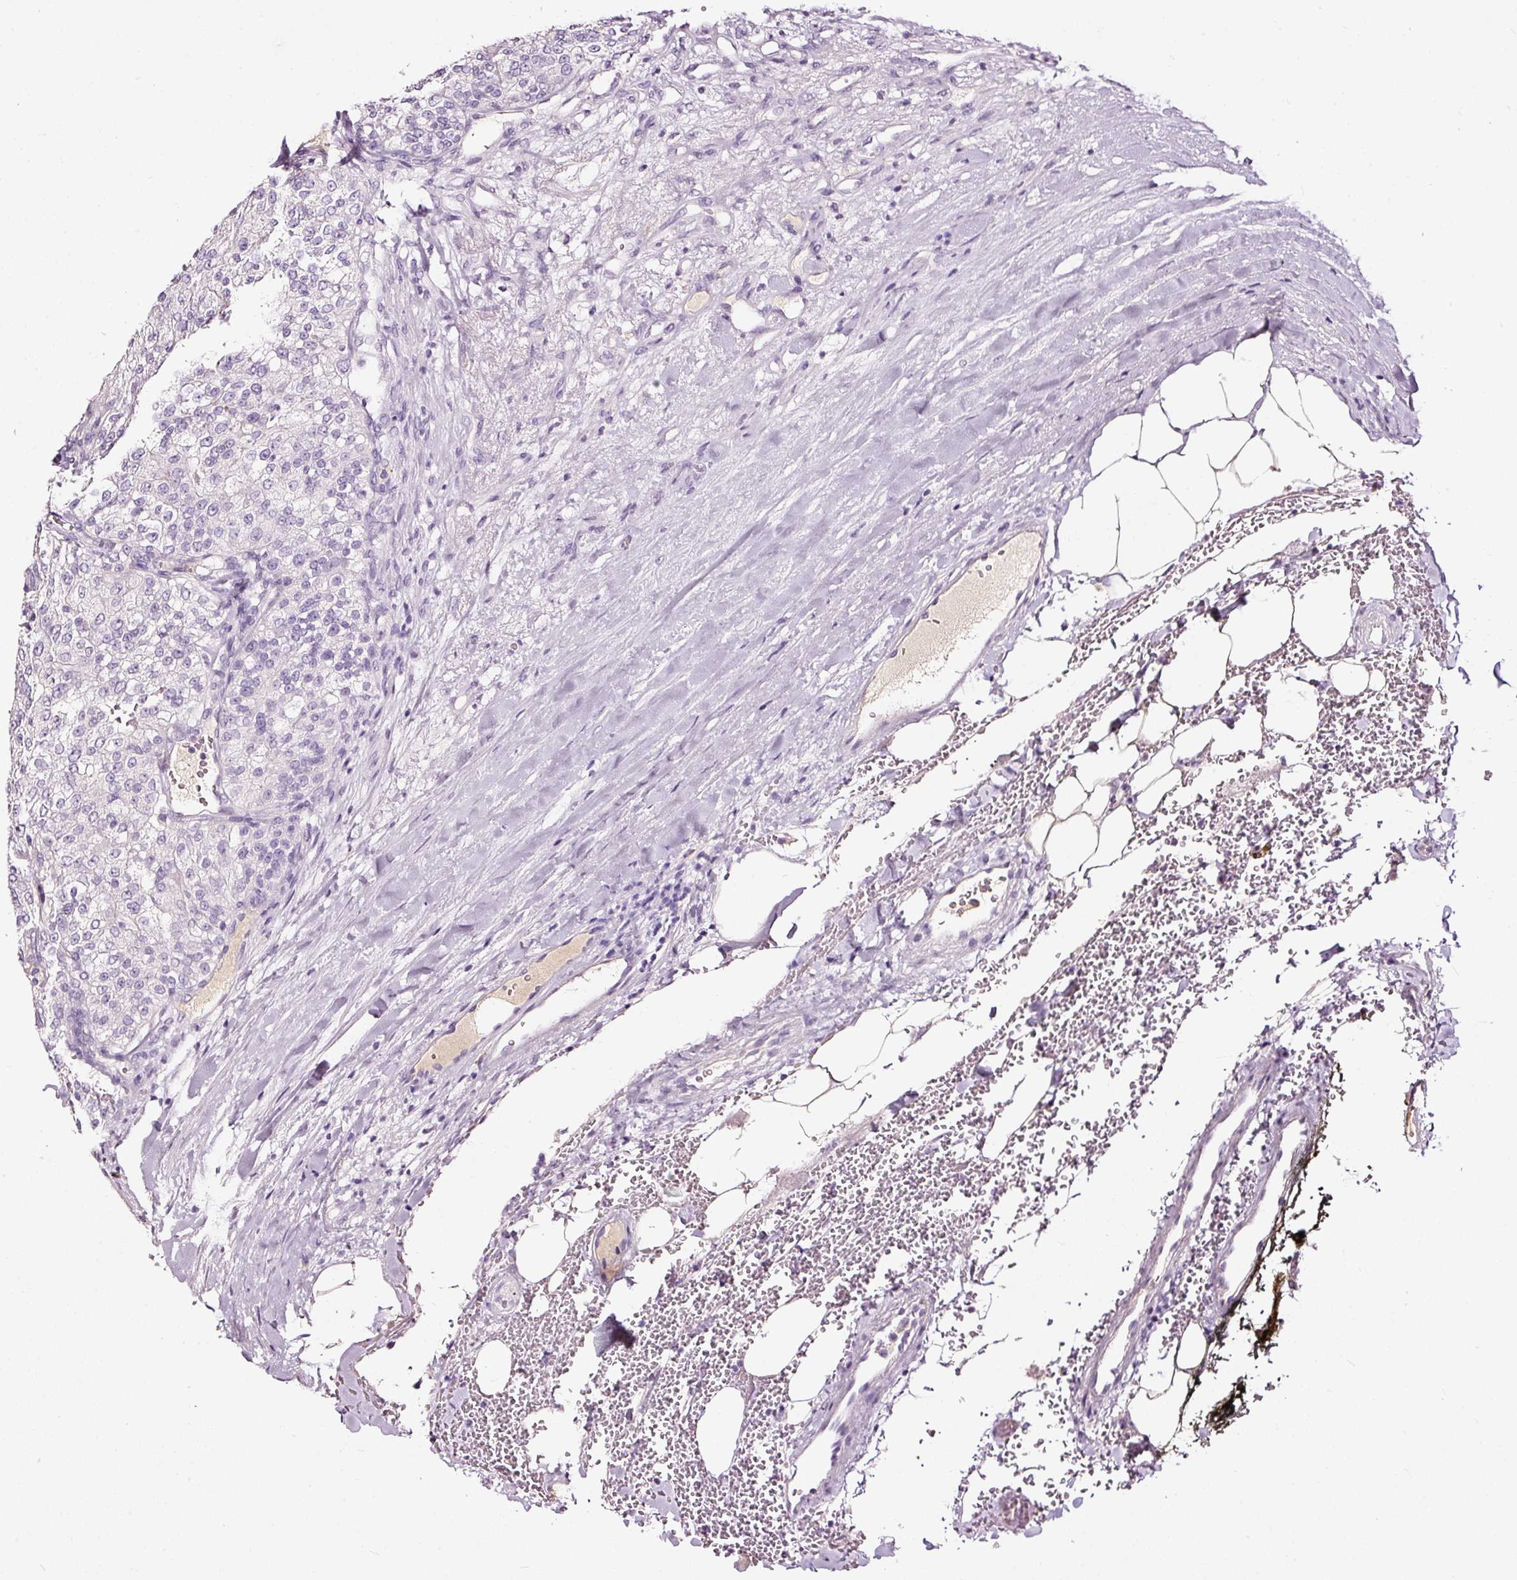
{"staining": {"intensity": "negative", "quantity": "none", "location": "none"}, "tissue": "renal cancer", "cell_type": "Tumor cells", "image_type": "cancer", "snomed": [{"axis": "morphology", "description": "Adenocarcinoma, NOS"}, {"axis": "topography", "description": "Kidney"}], "caption": "Tumor cells are negative for brown protein staining in renal adenocarcinoma.", "gene": "LAMP3", "patient": {"sex": "female", "age": 63}}